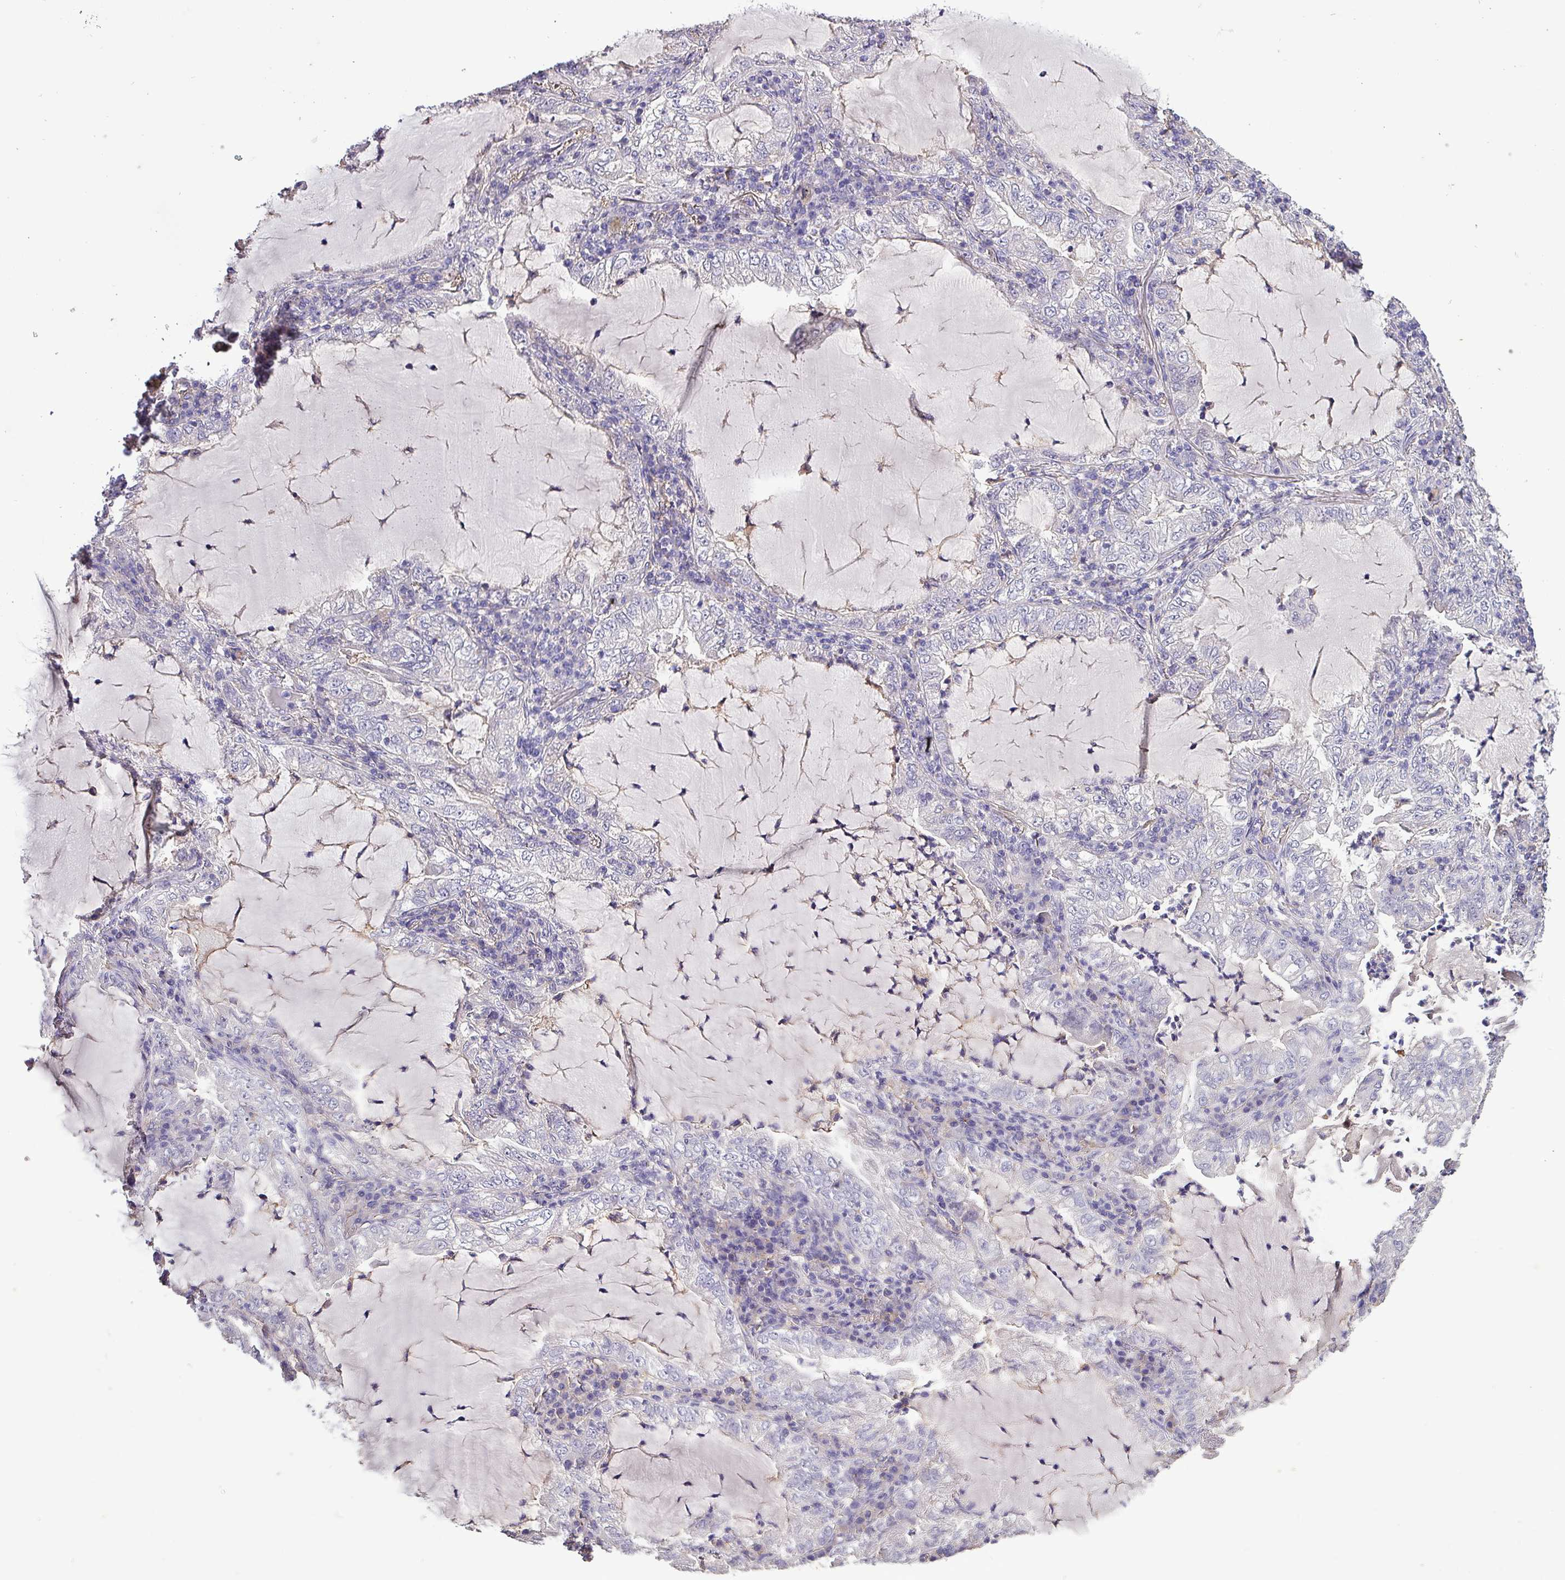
{"staining": {"intensity": "negative", "quantity": "none", "location": "none"}, "tissue": "lung cancer", "cell_type": "Tumor cells", "image_type": "cancer", "snomed": [{"axis": "morphology", "description": "Adenocarcinoma, NOS"}, {"axis": "topography", "description": "Lung"}], "caption": "Protein analysis of lung cancer displays no significant positivity in tumor cells.", "gene": "HTRA4", "patient": {"sex": "female", "age": 73}}